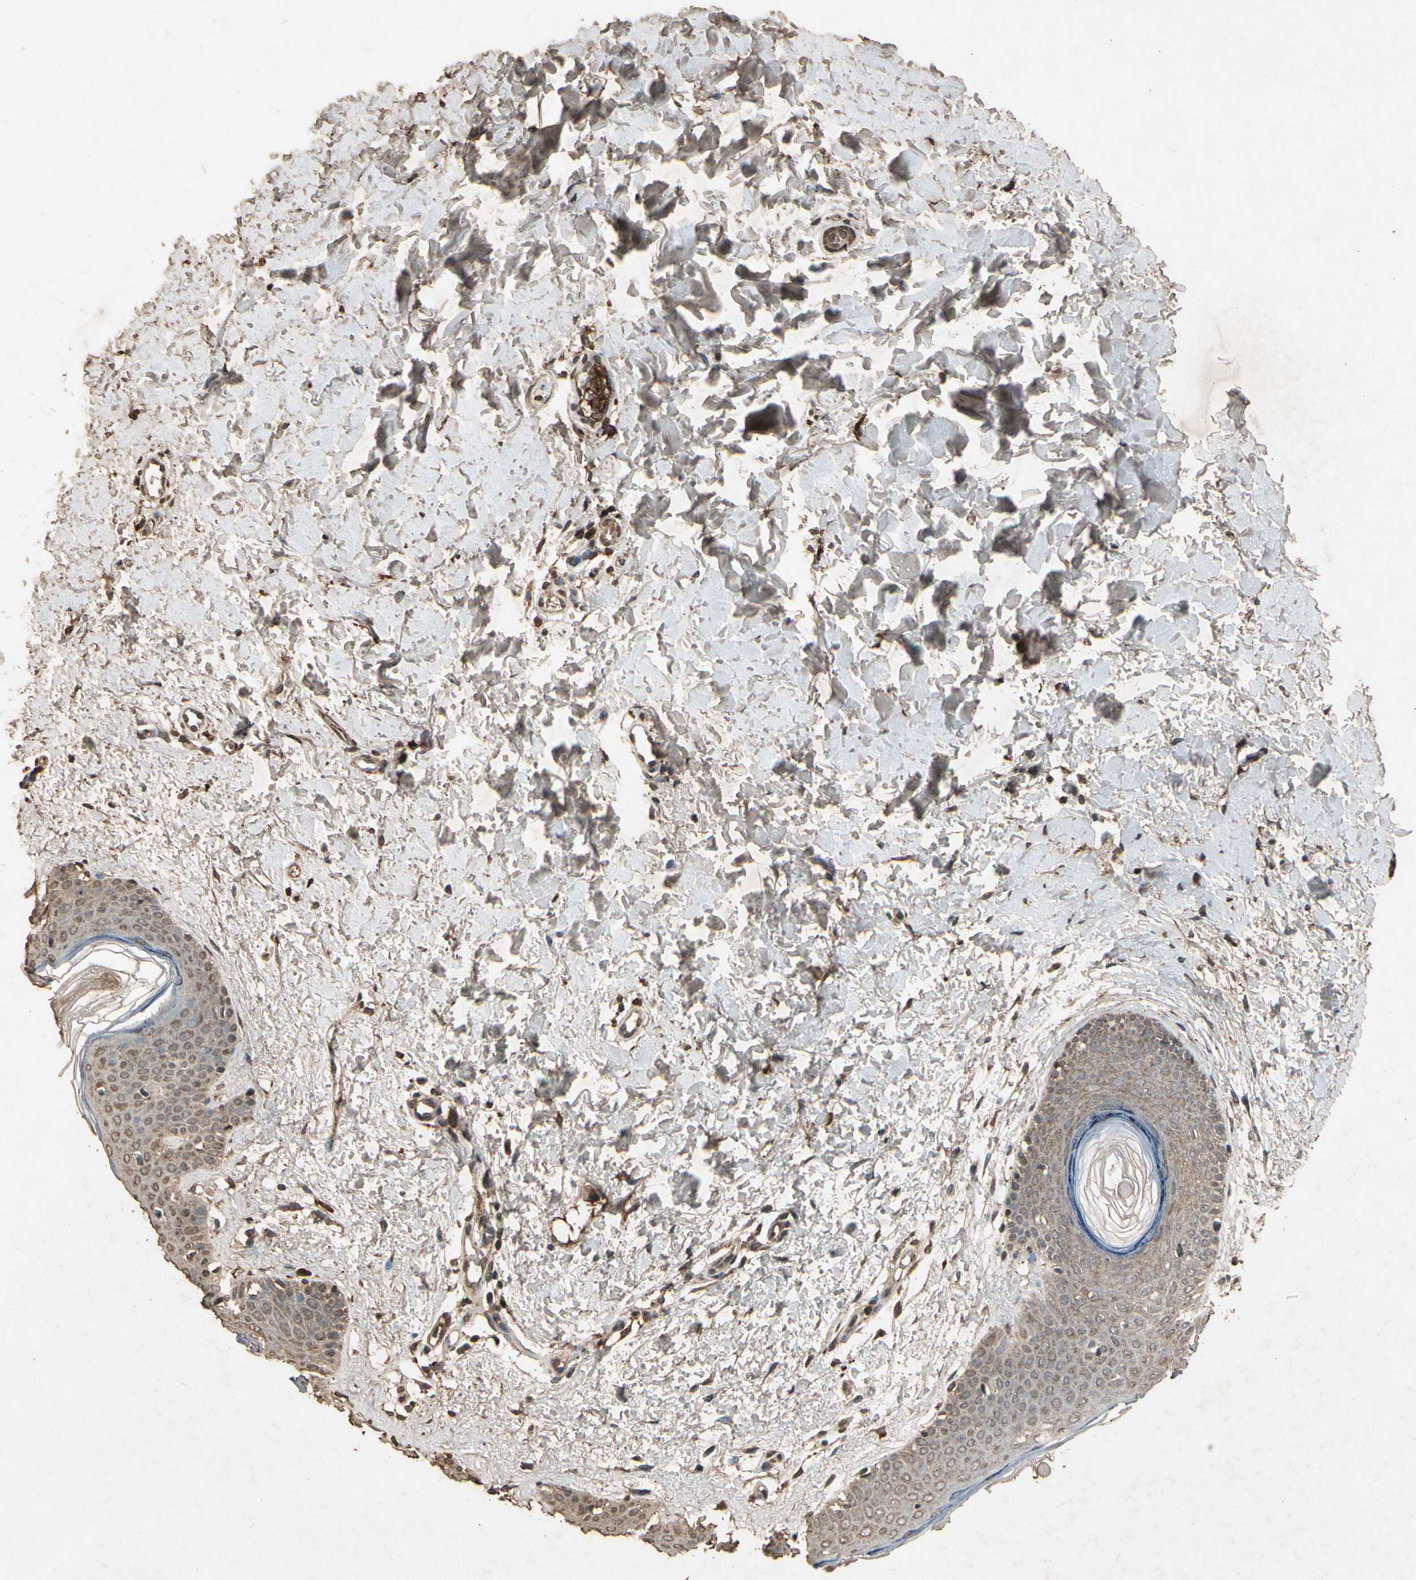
{"staining": {"intensity": "moderate", "quantity": ">75%", "location": "cytoplasmic/membranous"}, "tissue": "skin", "cell_type": "Fibroblasts", "image_type": "normal", "snomed": [{"axis": "morphology", "description": "Normal tissue, NOS"}, {"axis": "topography", "description": "Skin"}], "caption": "DAB immunohistochemical staining of unremarkable human skin demonstrates moderate cytoplasmic/membranous protein staining in about >75% of fibroblasts. (brown staining indicates protein expression, while blue staining denotes nuclei).", "gene": "GC", "patient": {"sex": "female", "age": 56}}